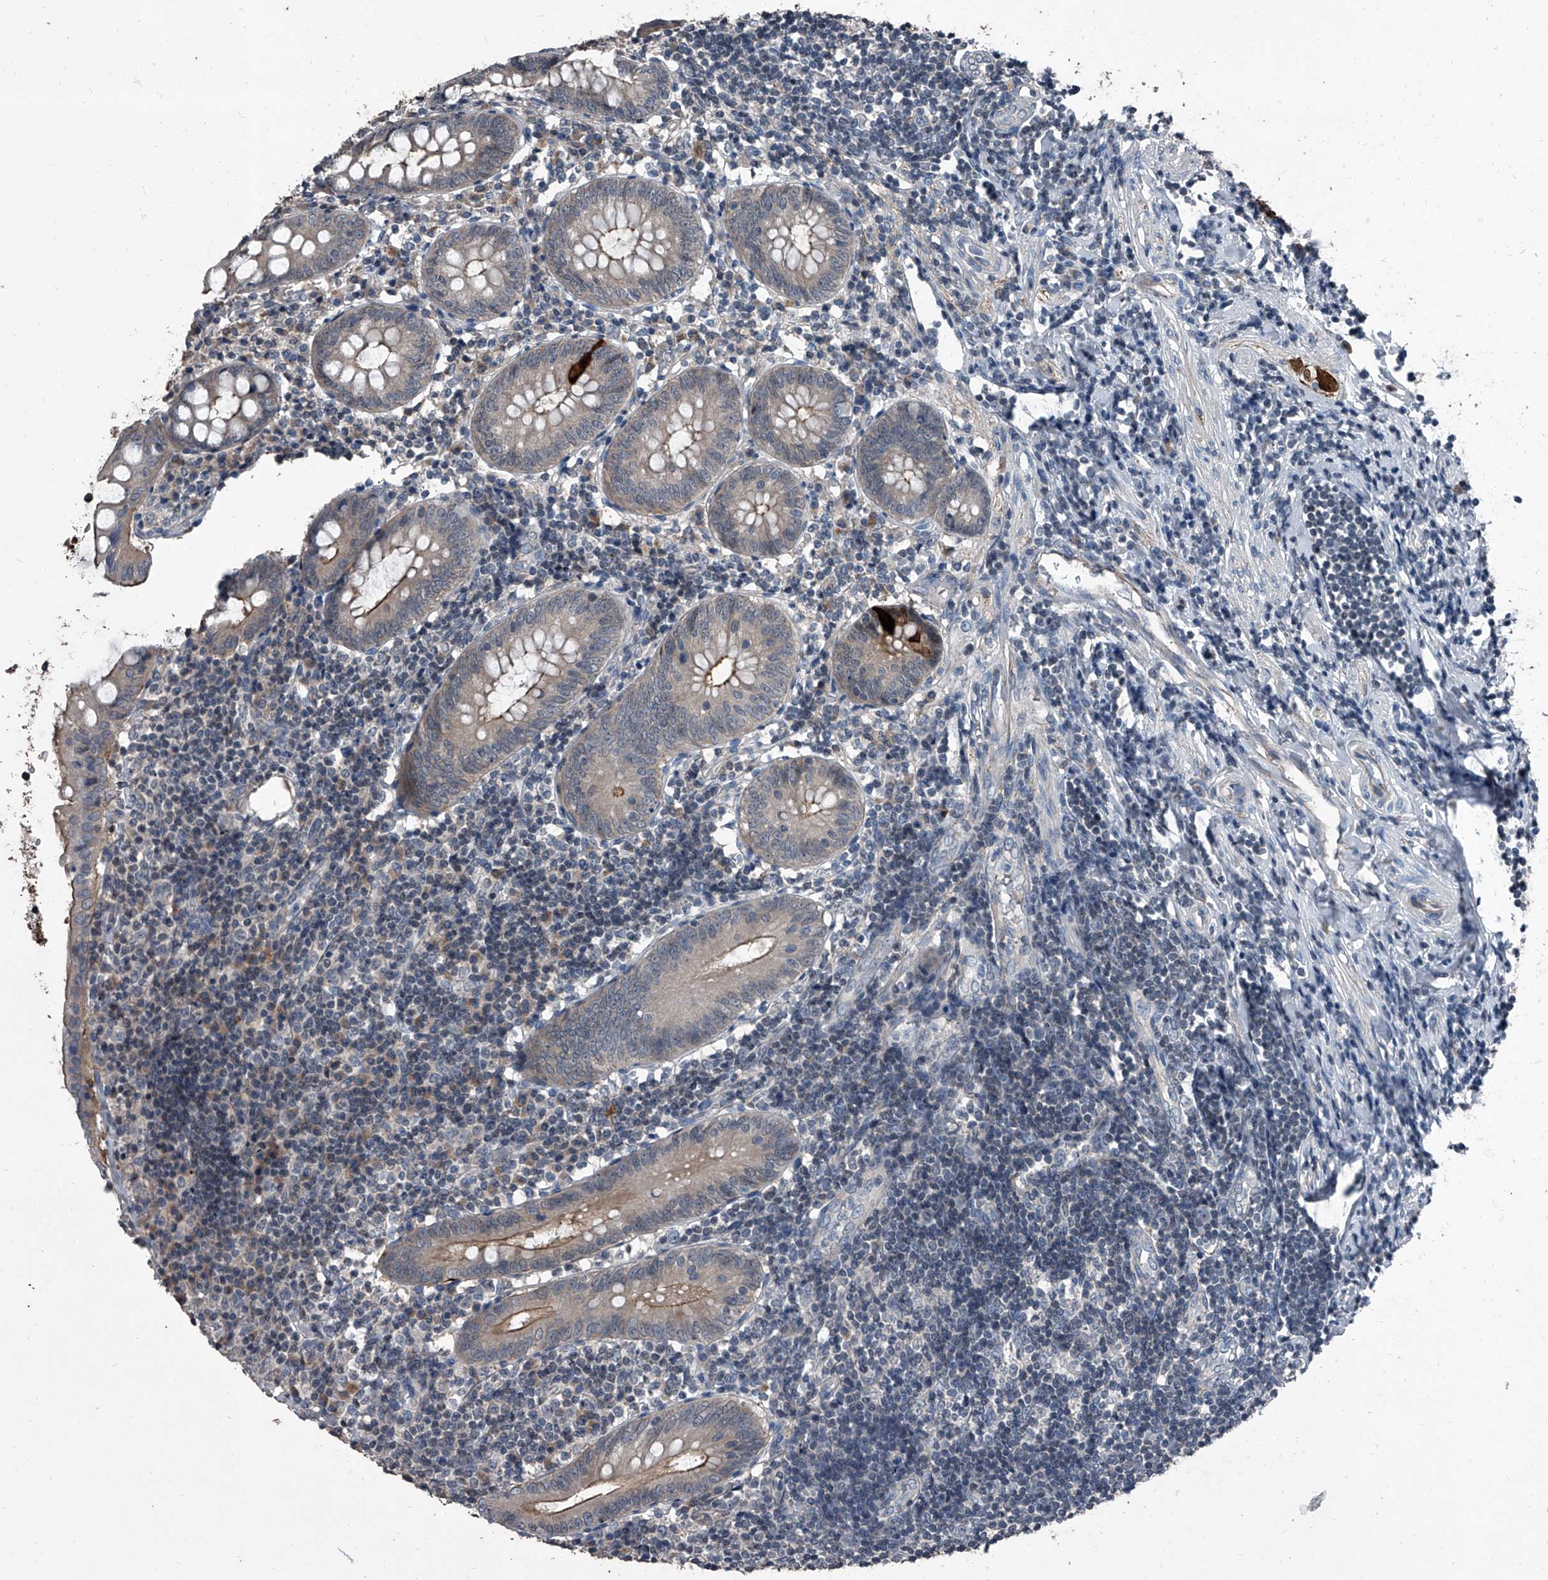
{"staining": {"intensity": "strong", "quantity": "<25%", "location": "cytoplasmic/membranous"}, "tissue": "appendix", "cell_type": "Glandular cells", "image_type": "normal", "snomed": [{"axis": "morphology", "description": "Normal tissue, NOS"}, {"axis": "topography", "description": "Appendix"}], "caption": "DAB (3,3'-diaminobenzidine) immunohistochemical staining of normal appendix shows strong cytoplasmic/membranous protein staining in about <25% of glandular cells.", "gene": "OARD1", "patient": {"sex": "female", "age": 54}}